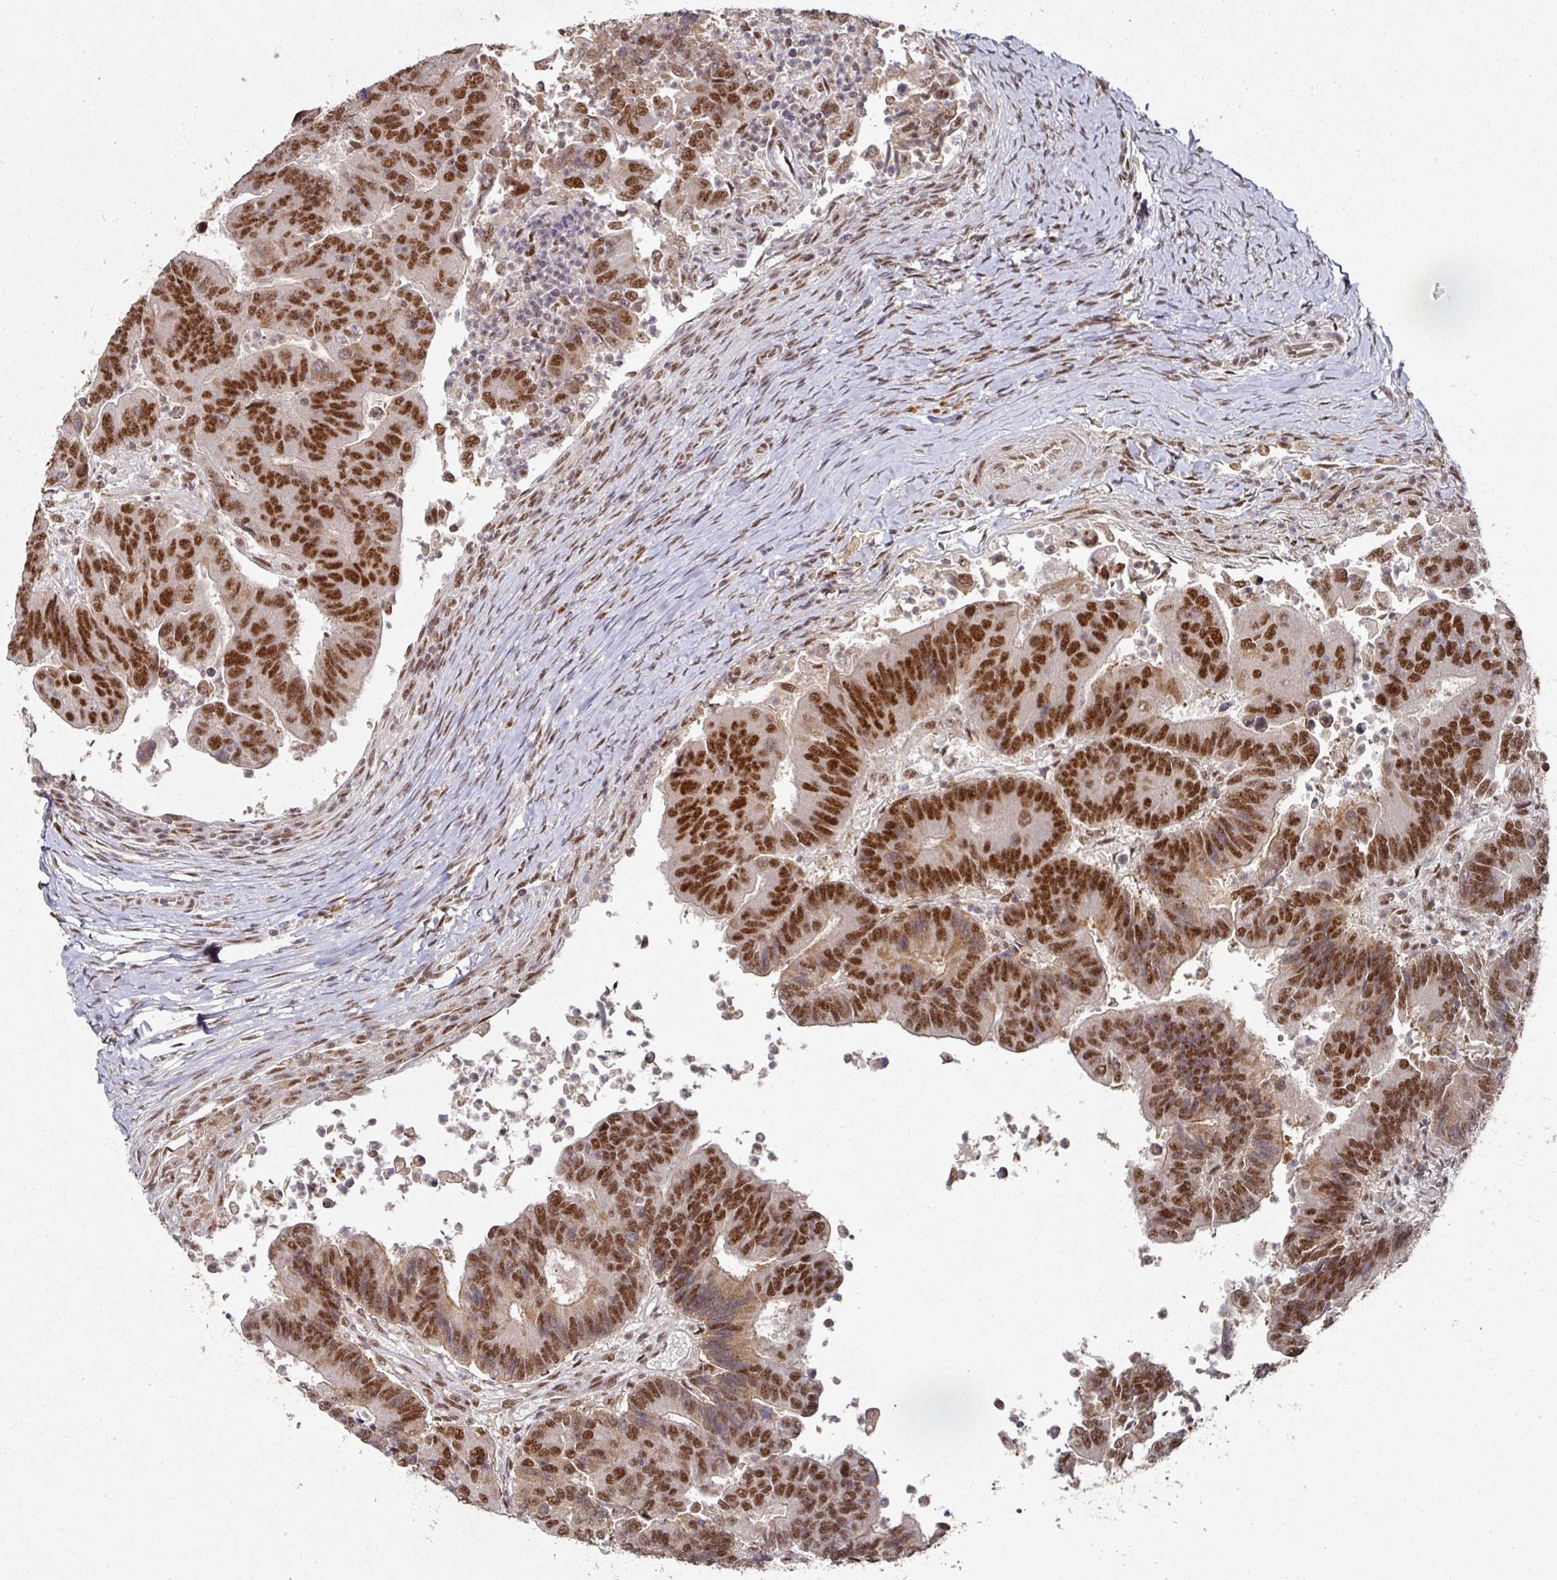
{"staining": {"intensity": "strong", "quantity": ">75%", "location": "cytoplasmic/membranous,nuclear"}, "tissue": "colorectal cancer", "cell_type": "Tumor cells", "image_type": "cancer", "snomed": [{"axis": "morphology", "description": "Adenocarcinoma, NOS"}, {"axis": "topography", "description": "Colon"}], "caption": "Colorectal cancer stained with IHC exhibits strong cytoplasmic/membranous and nuclear expression in about >75% of tumor cells. (IHC, brightfield microscopy, high magnification).", "gene": "MEPCE", "patient": {"sex": "female", "age": 67}}